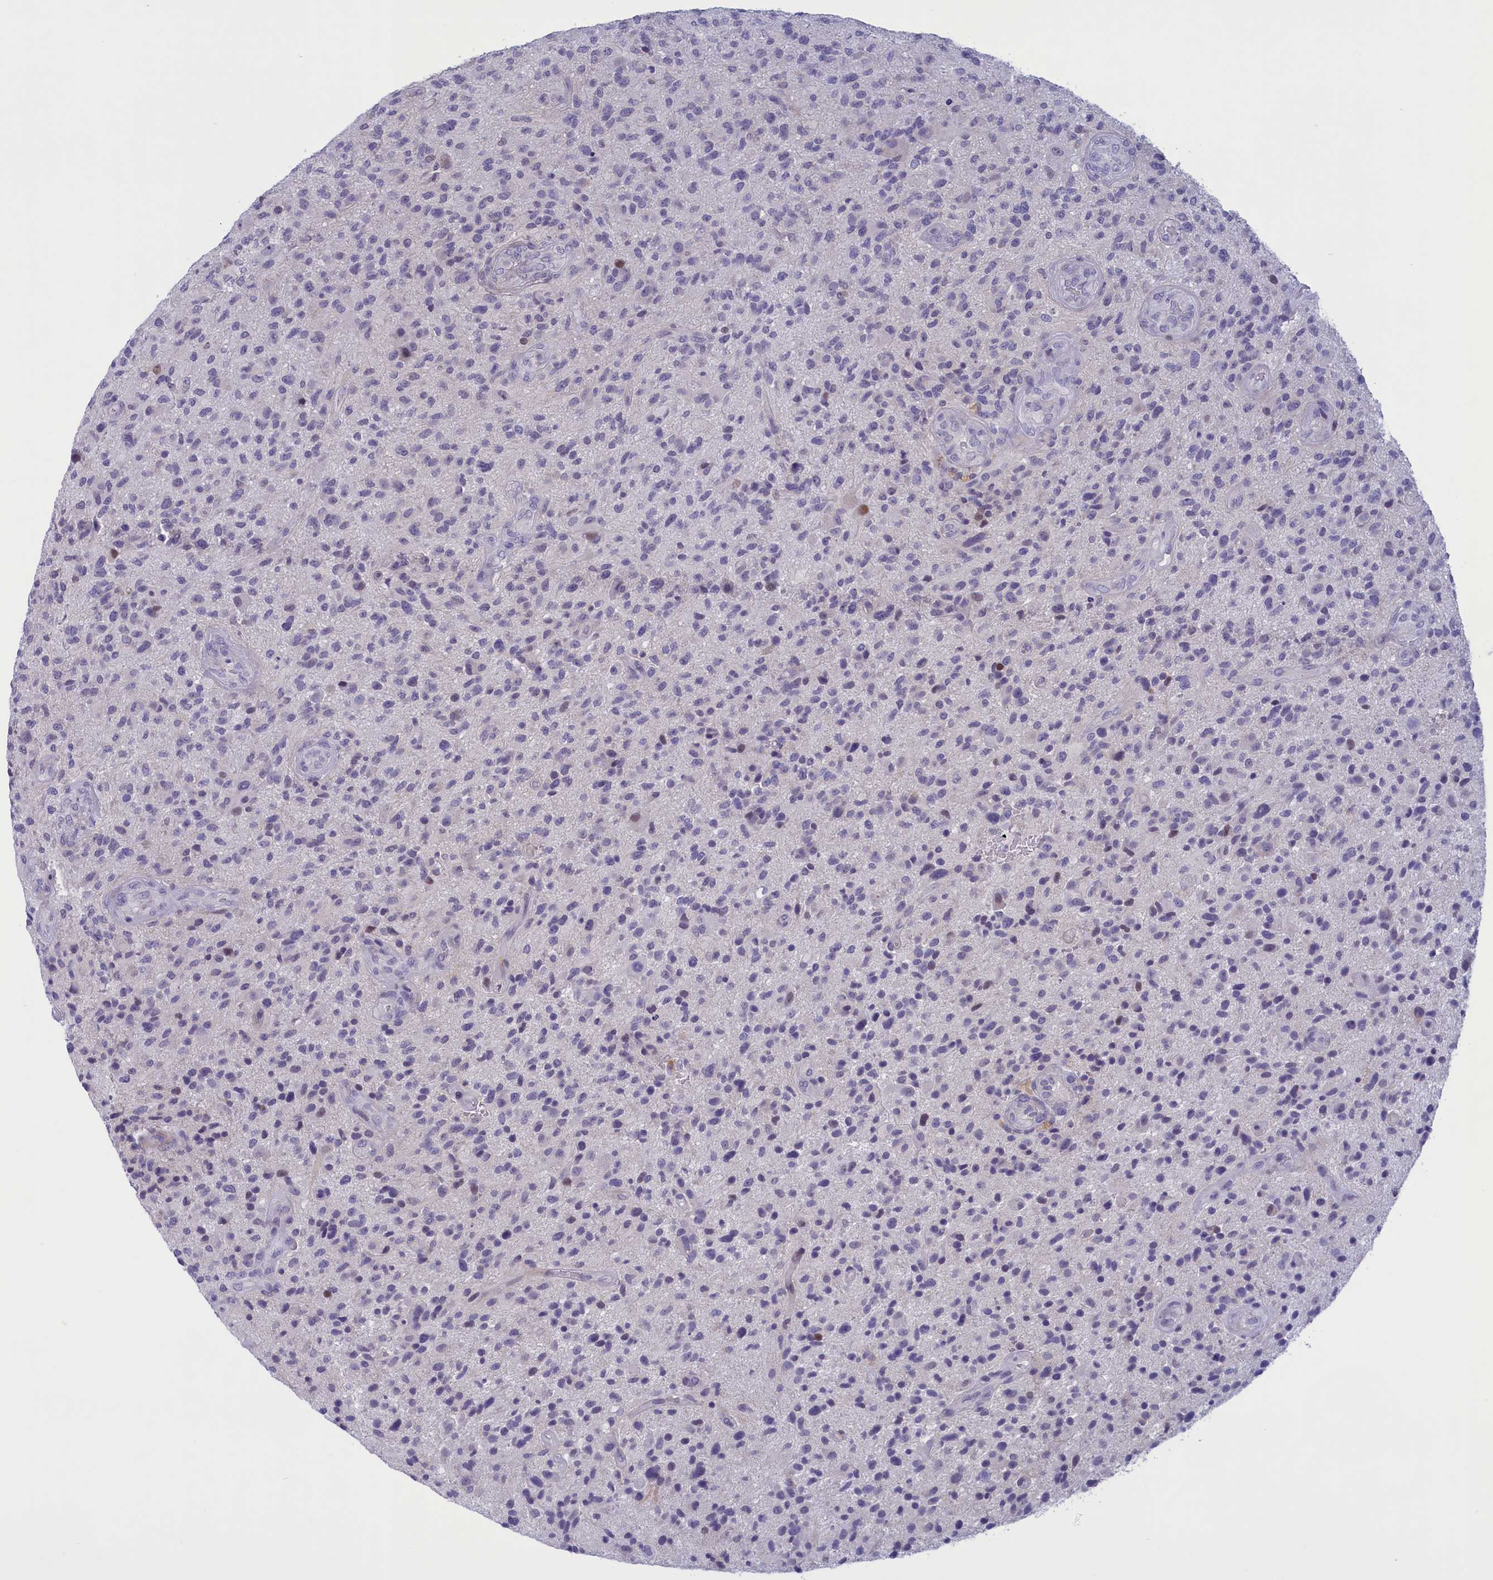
{"staining": {"intensity": "negative", "quantity": "none", "location": "none"}, "tissue": "glioma", "cell_type": "Tumor cells", "image_type": "cancer", "snomed": [{"axis": "morphology", "description": "Glioma, malignant, High grade"}, {"axis": "topography", "description": "Brain"}], "caption": "A high-resolution photomicrograph shows IHC staining of high-grade glioma (malignant), which reveals no significant positivity in tumor cells.", "gene": "ELOA2", "patient": {"sex": "male", "age": 47}}